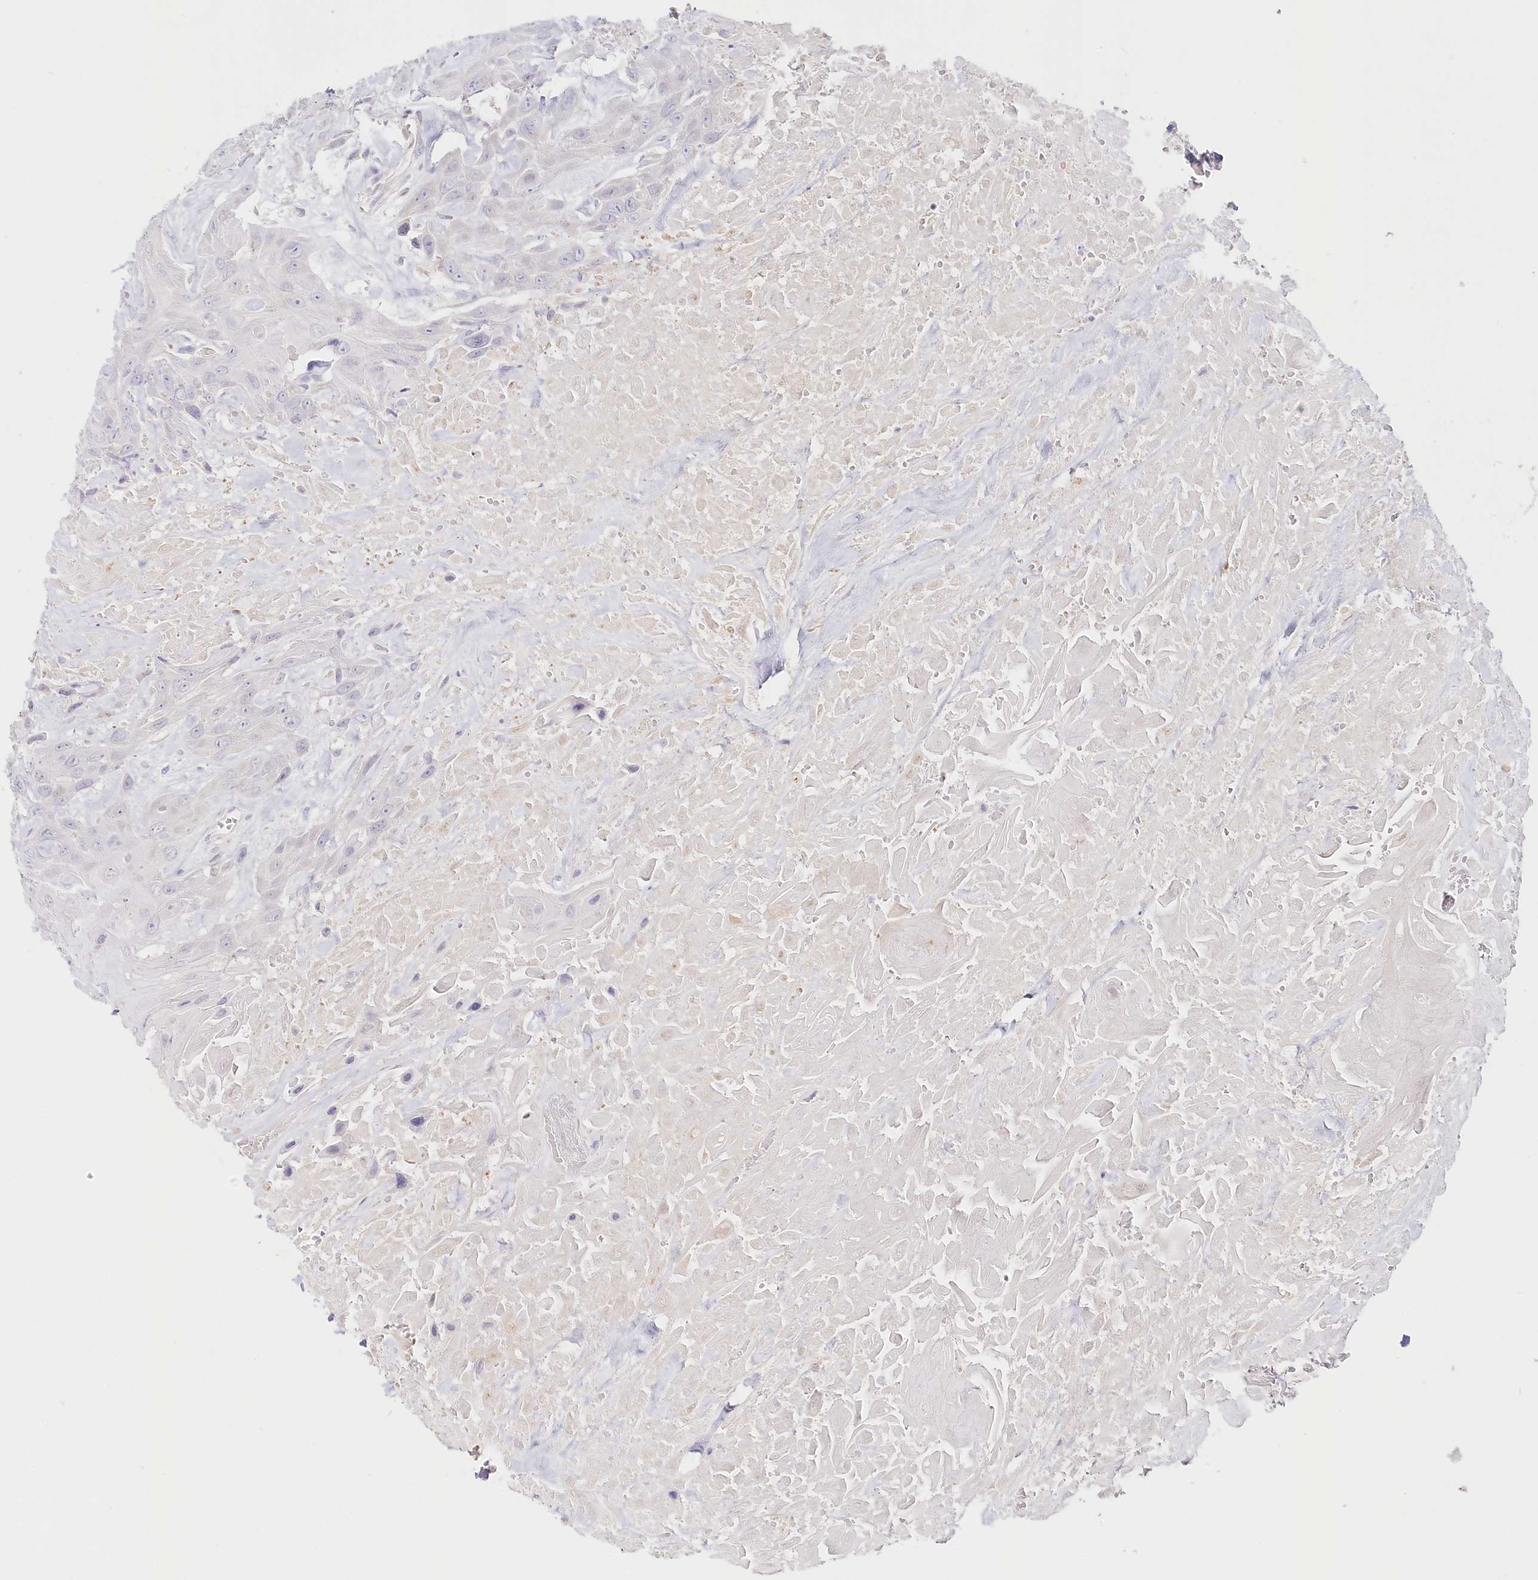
{"staining": {"intensity": "negative", "quantity": "none", "location": "none"}, "tissue": "head and neck cancer", "cell_type": "Tumor cells", "image_type": "cancer", "snomed": [{"axis": "morphology", "description": "Squamous cell carcinoma, NOS"}, {"axis": "topography", "description": "Head-Neck"}], "caption": "High power microscopy photomicrograph of an immunohistochemistry photomicrograph of head and neck cancer (squamous cell carcinoma), revealing no significant expression in tumor cells.", "gene": "PSAPL1", "patient": {"sex": "male", "age": 81}}